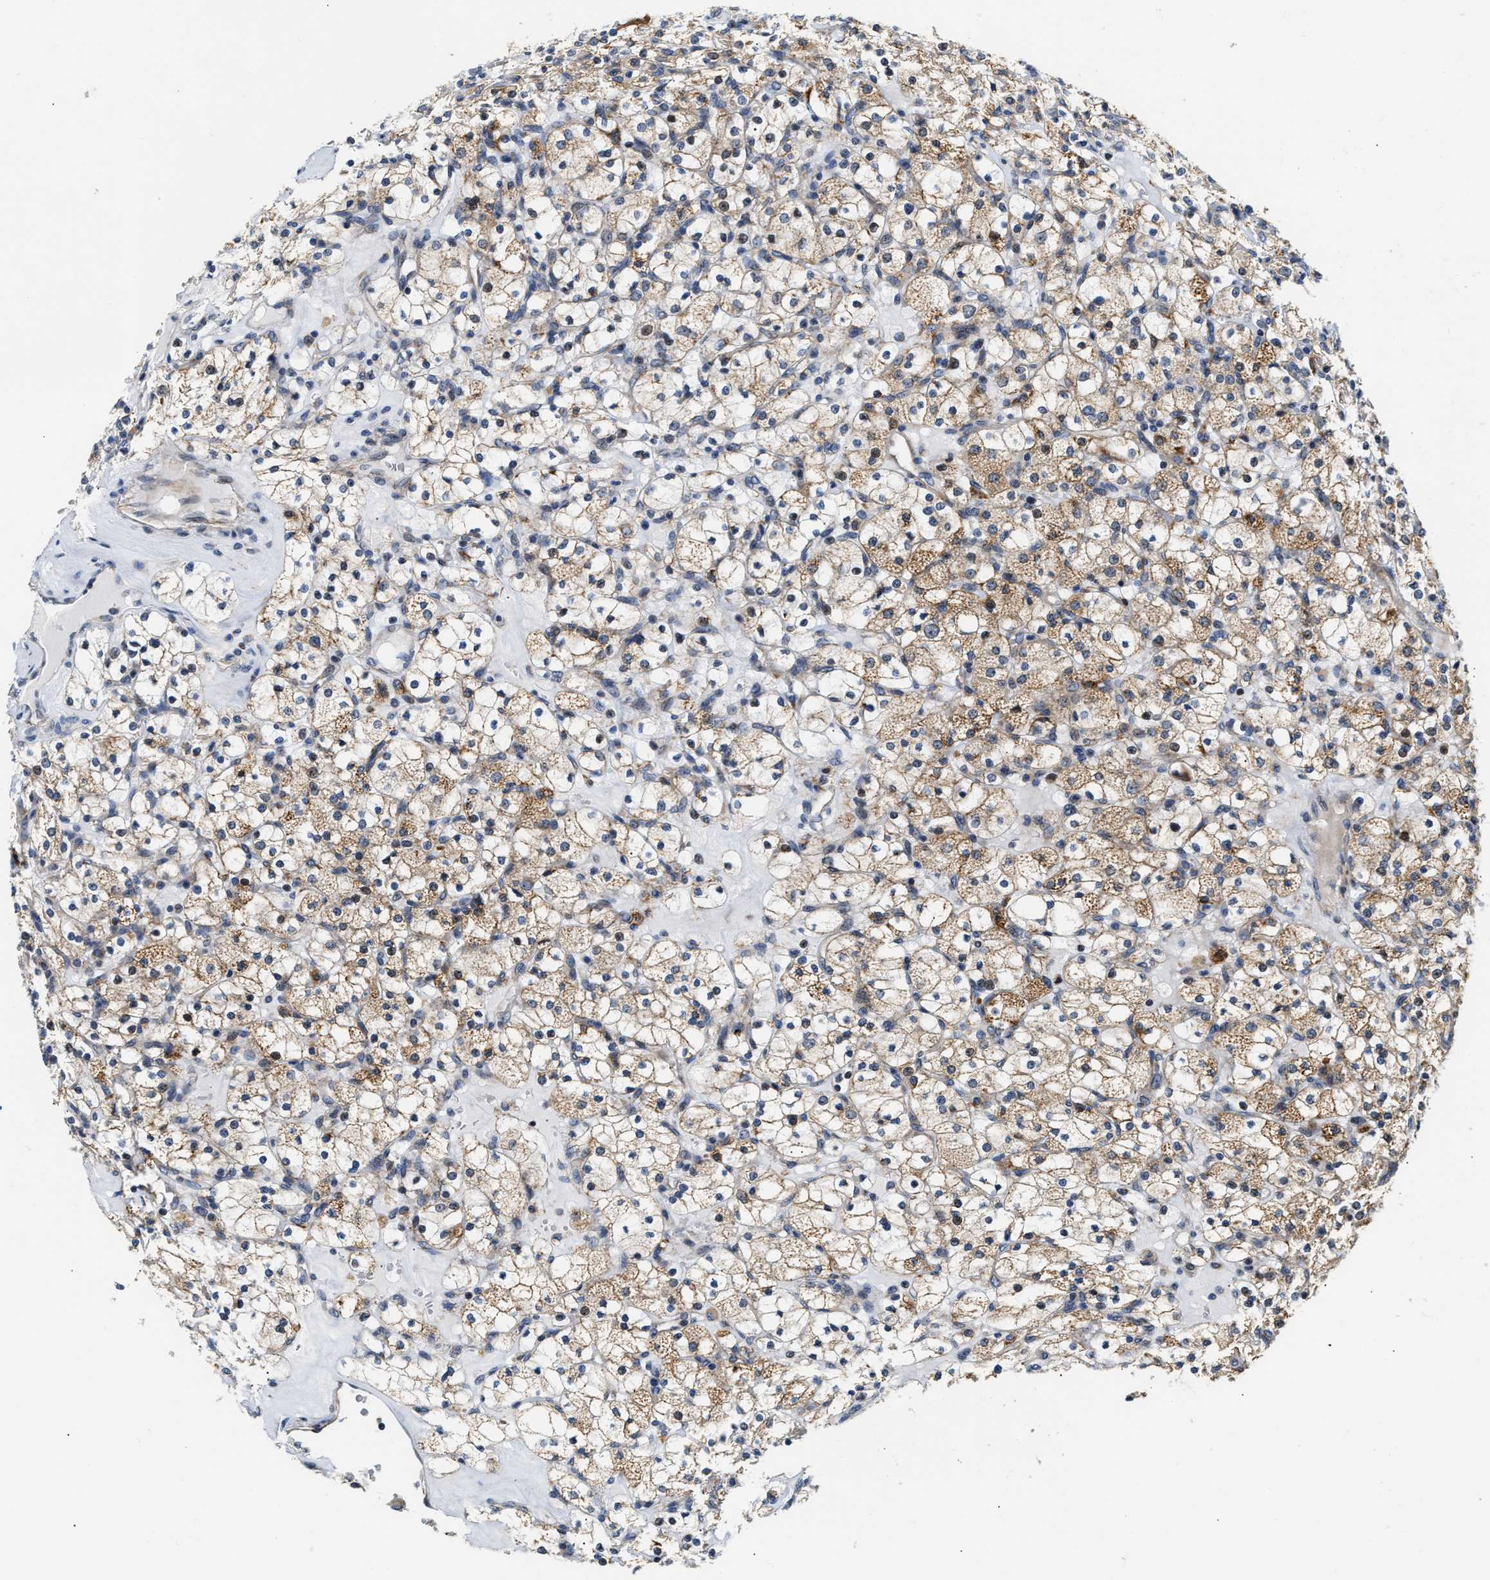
{"staining": {"intensity": "moderate", "quantity": "25%-75%", "location": "cytoplasmic/membranous"}, "tissue": "renal cancer", "cell_type": "Tumor cells", "image_type": "cancer", "snomed": [{"axis": "morphology", "description": "Adenocarcinoma, NOS"}, {"axis": "topography", "description": "Kidney"}], "caption": "The image exhibits staining of adenocarcinoma (renal), revealing moderate cytoplasmic/membranous protein staining (brown color) within tumor cells. (Stains: DAB in brown, nuclei in blue, Microscopy: brightfield microscopy at high magnification).", "gene": "DEPTOR", "patient": {"sex": "female", "age": 83}}